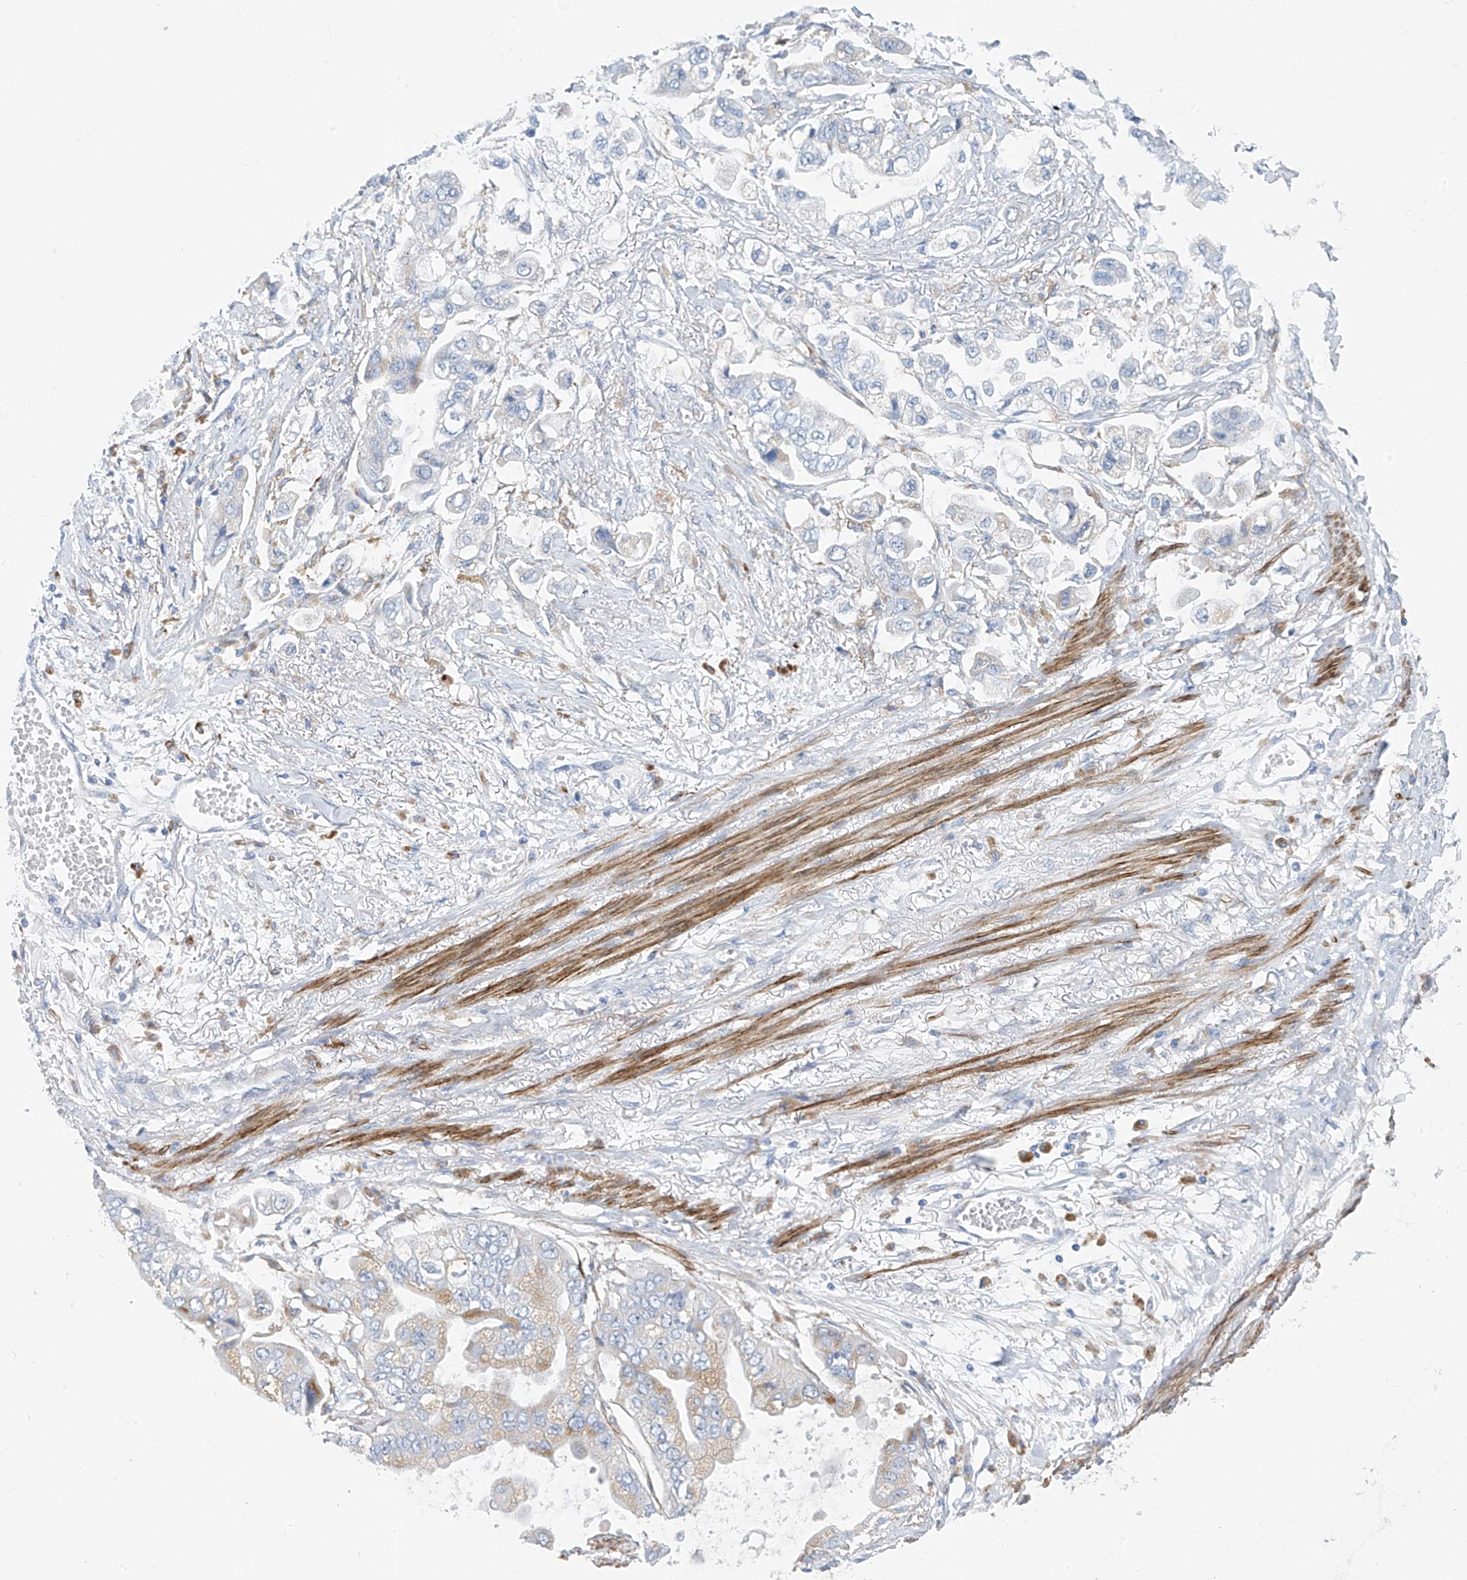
{"staining": {"intensity": "weak", "quantity": "<25%", "location": "cytoplasmic/membranous"}, "tissue": "stomach cancer", "cell_type": "Tumor cells", "image_type": "cancer", "snomed": [{"axis": "morphology", "description": "Adenocarcinoma, NOS"}, {"axis": "topography", "description": "Stomach"}], "caption": "This is an IHC micrograph of stomach adenocarcinoma. There is no positivity in tumor cells.", "gene": "GLMP", "patient": {"sex": "male", "age": 62}}